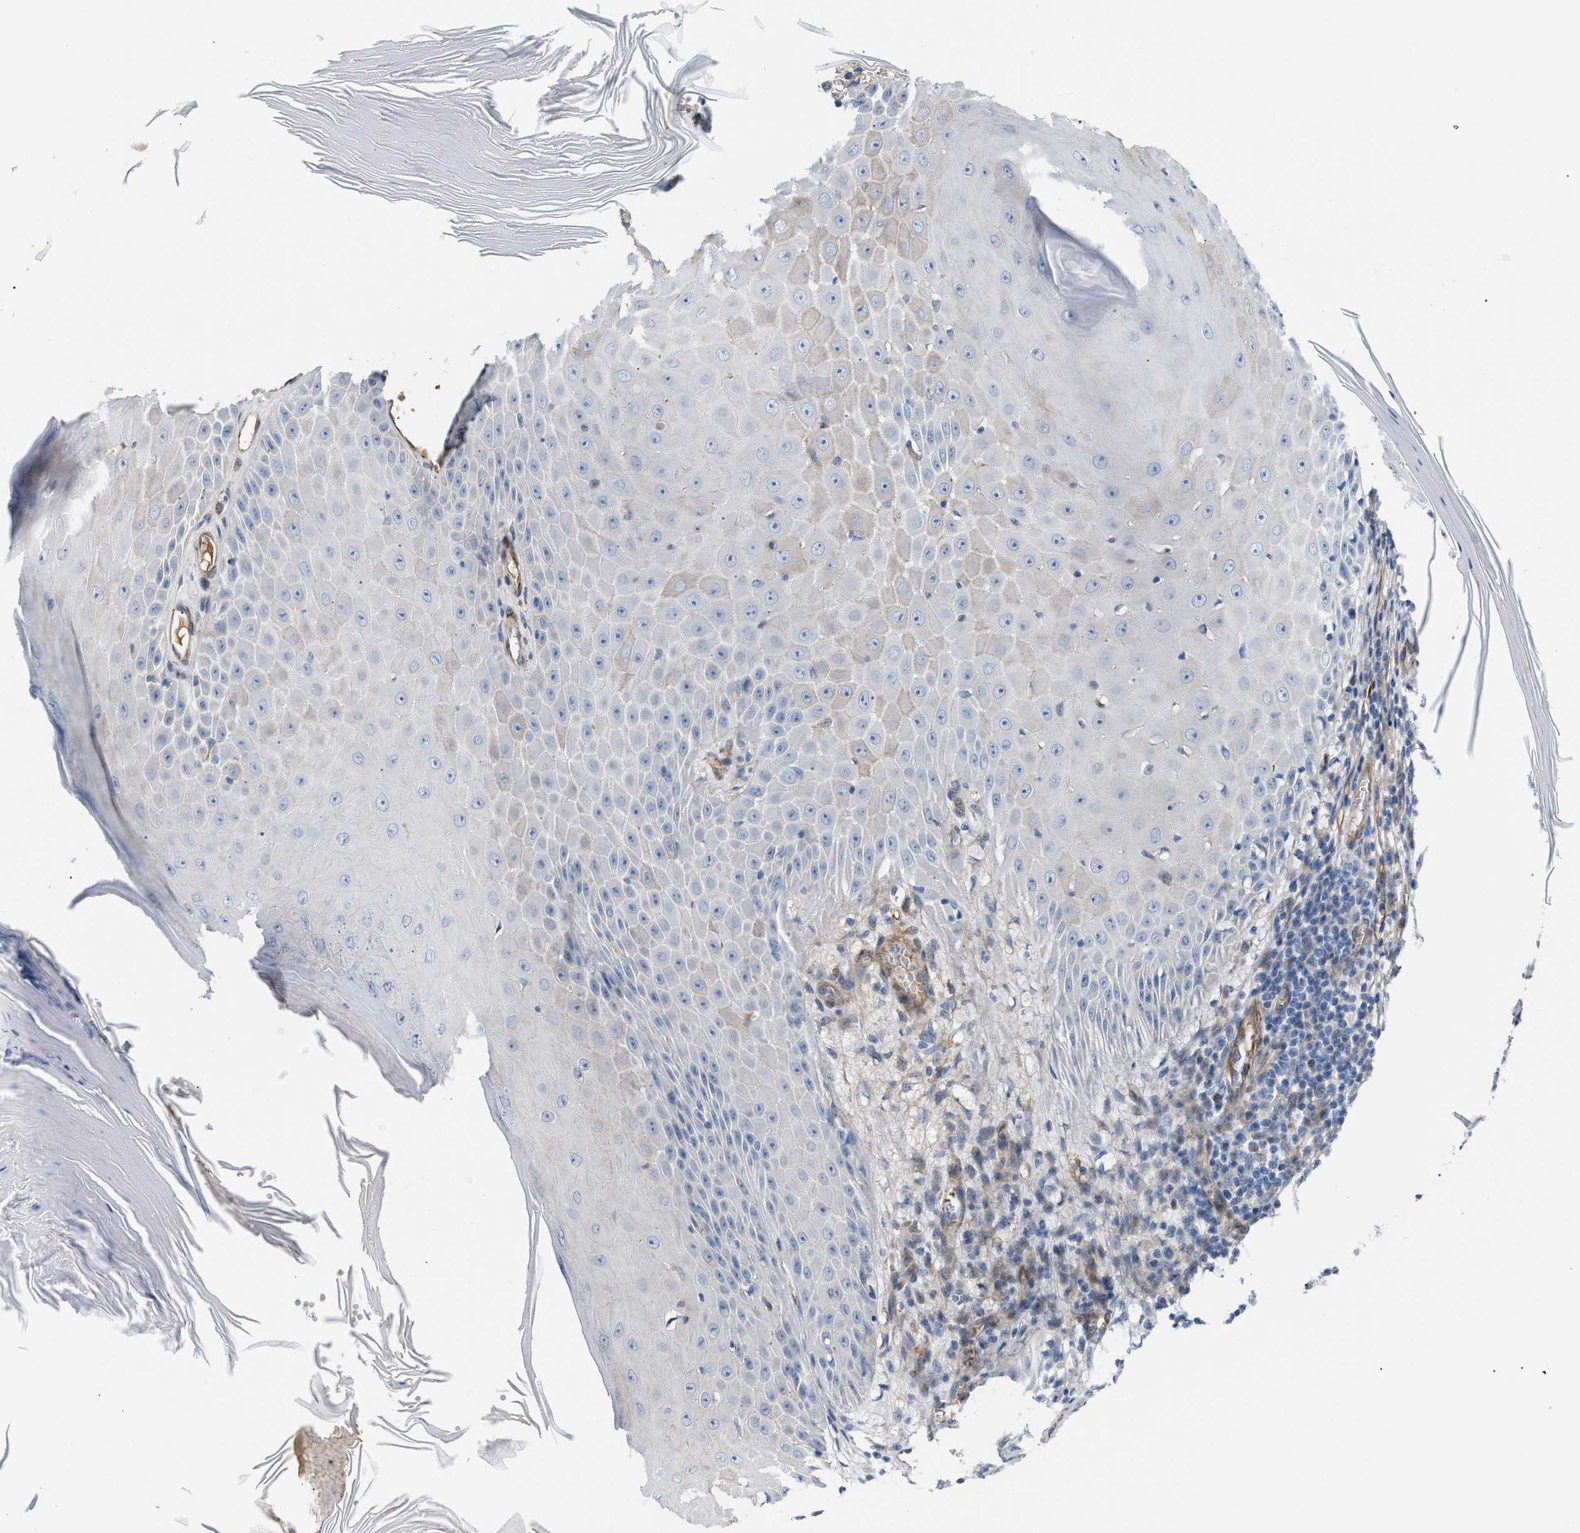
{"staining": {"intensity": "negative", "quantity": "none", "location": "none"}, "tissue": "skin cancer", "cell_type": "Tumor cells", "image_type": "cancer", "snomed": [{"axis": "morphology", "description": "Squamous cell carcinoma, NOS"}, {"axis": "topography", "description": "Skin"}], "caption": "Micrograph shows no significant protein expression in tumor cells of squamous cell carcinoma (skin). (Brightfield microscopy of DAB (3,3'-diaminobenzidine) IHC at high magnification).", "gene": "TFPI", "patient": {"sex": "female", "age": 73}}